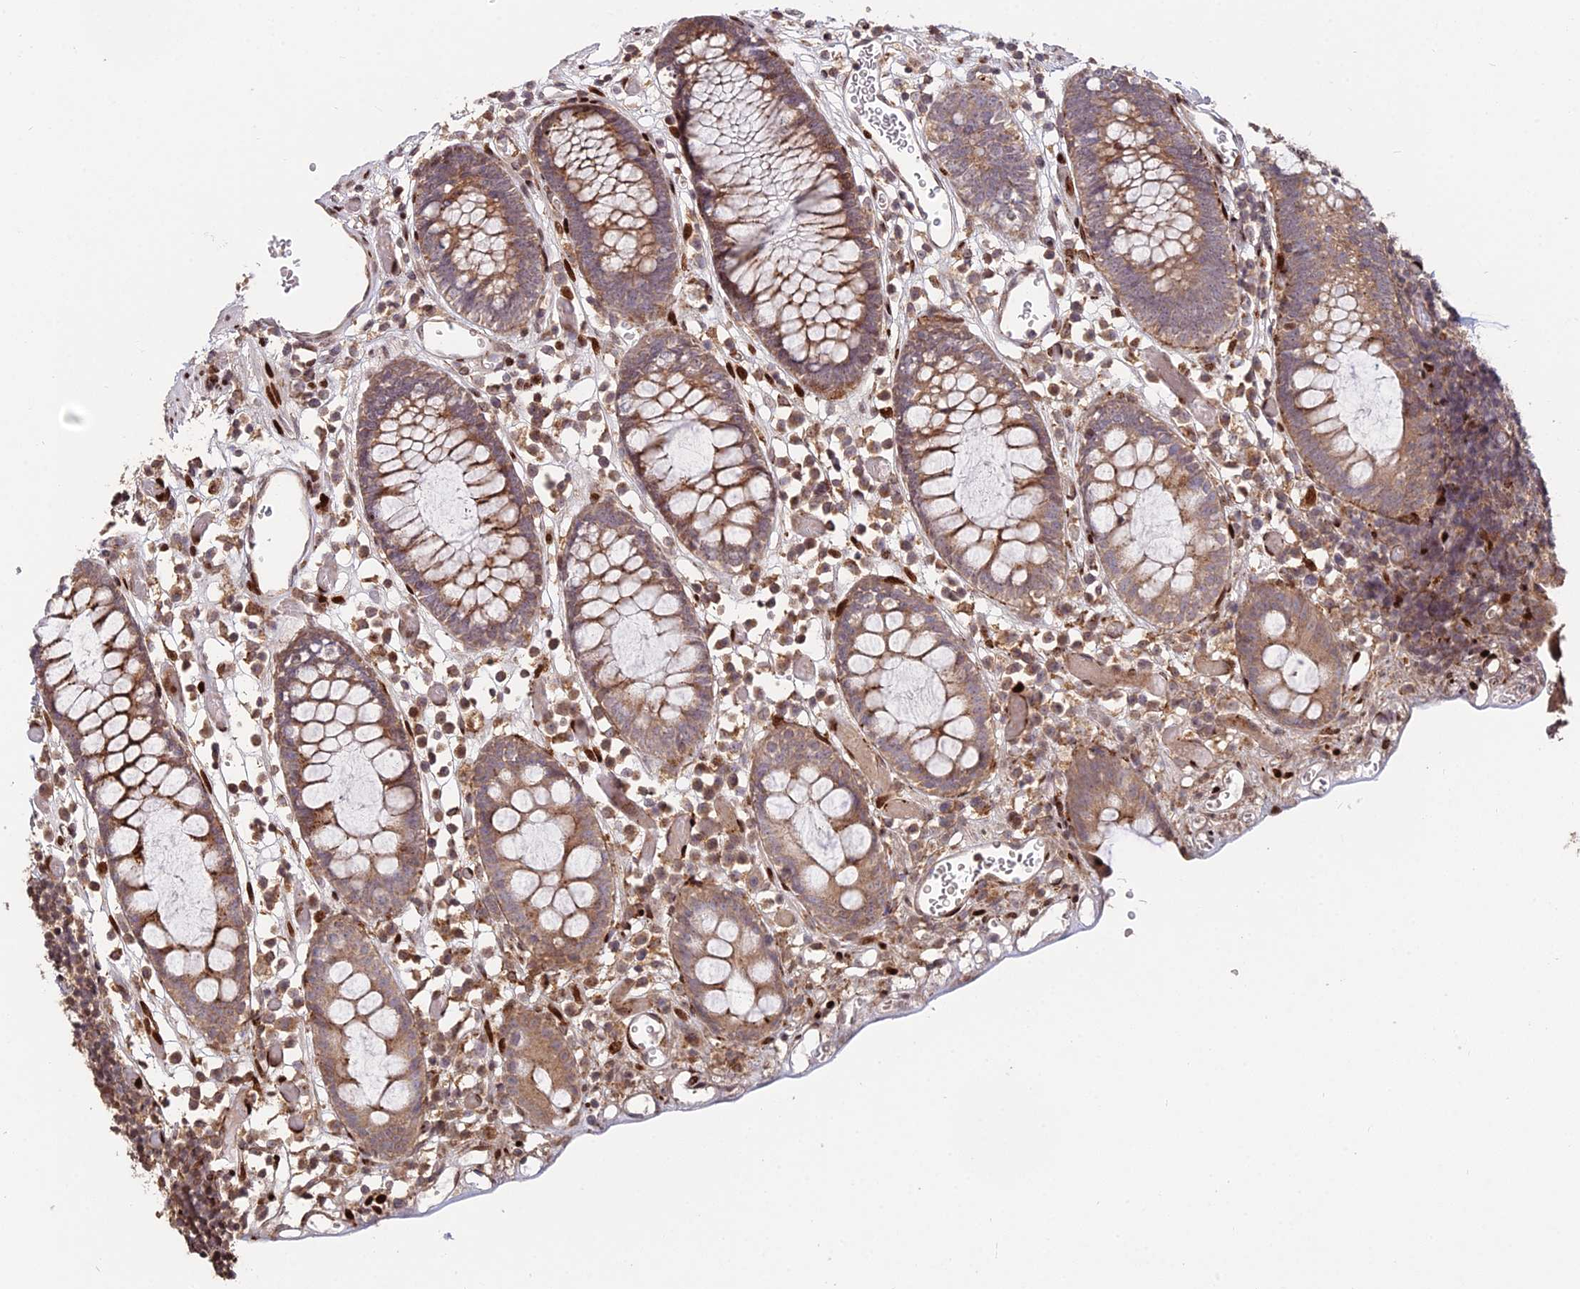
{"staining": {"intensity": "moderate", "quantity": ">75%", "location": "nuclear"}, "tissue": "colon", "cell_type": "Endothelial cells", "image_type": "normal", "snomed": [{"axis": "morphology", "description": "Normal tissue, NOS"}, {"axis": "topography", "description": "Colon"}], "caption": "A brown stain shows moderate nuclear positivity of a protein in endothelial cells of unremarkable human colon.", "gene": "RBMS2", "patient": {"sex": "male", "age": 14}}